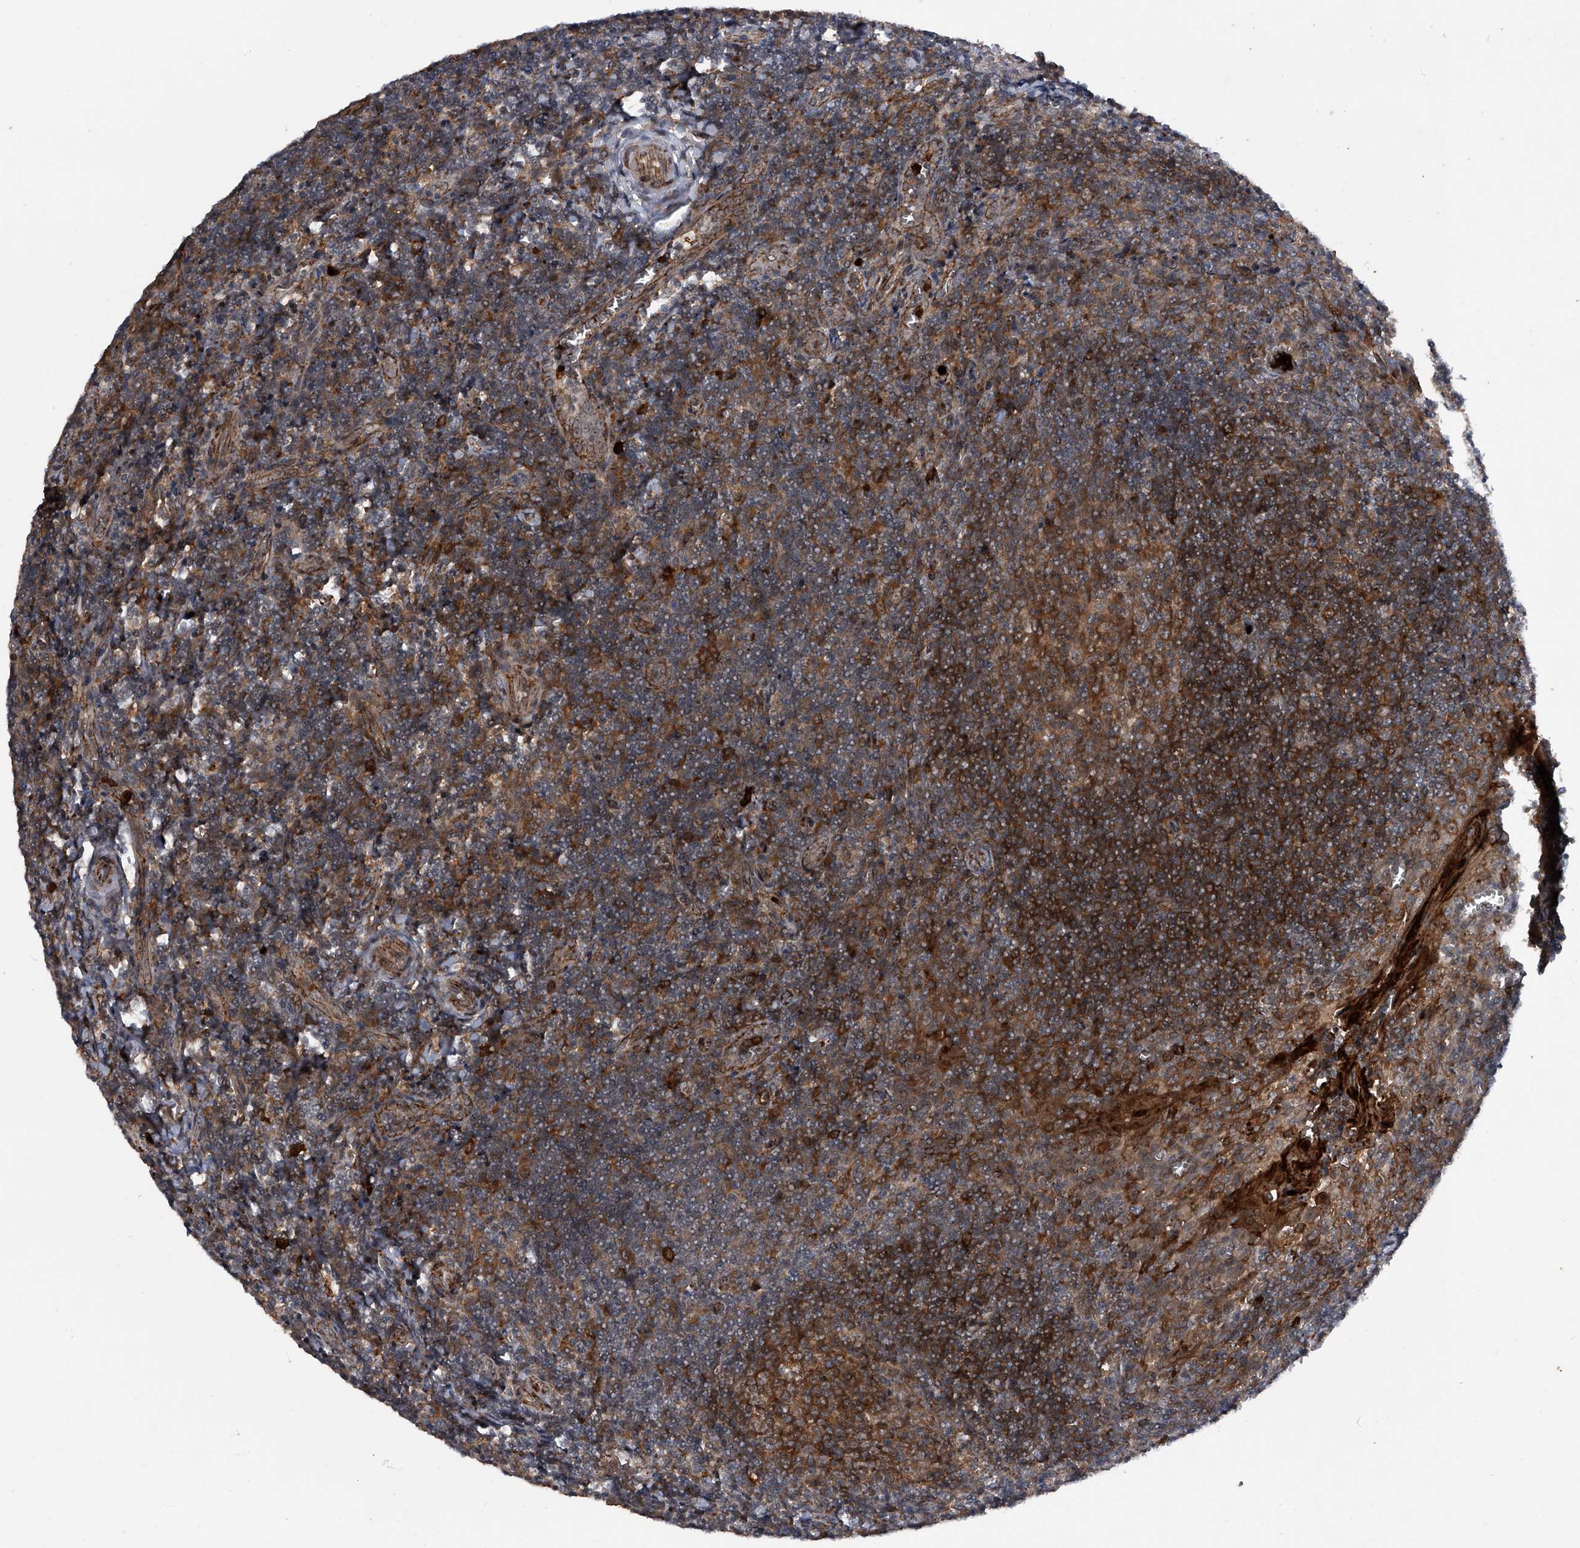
{"staining": {"intensity": "moderate", "quantity": ">75%", "location": "cytoplasmic/membranous"}, "tissue": "tonsil", "cell_type": "Germinal center cells", "image_type": "normal", "snomed": [{"axis": "morphology", "description": "Normal tissue, NOS"}, {"axis": "topography", "description": "Tonsil"}], "caption": "Tonsil stained with immunohistochemistry (IHC) exhibits moderate cytoplasmic/membranous expression in approximately >75% of germinal center cells.", "gene": "MAPKAP1", "patient": {"sex": "male", "age": 27}}